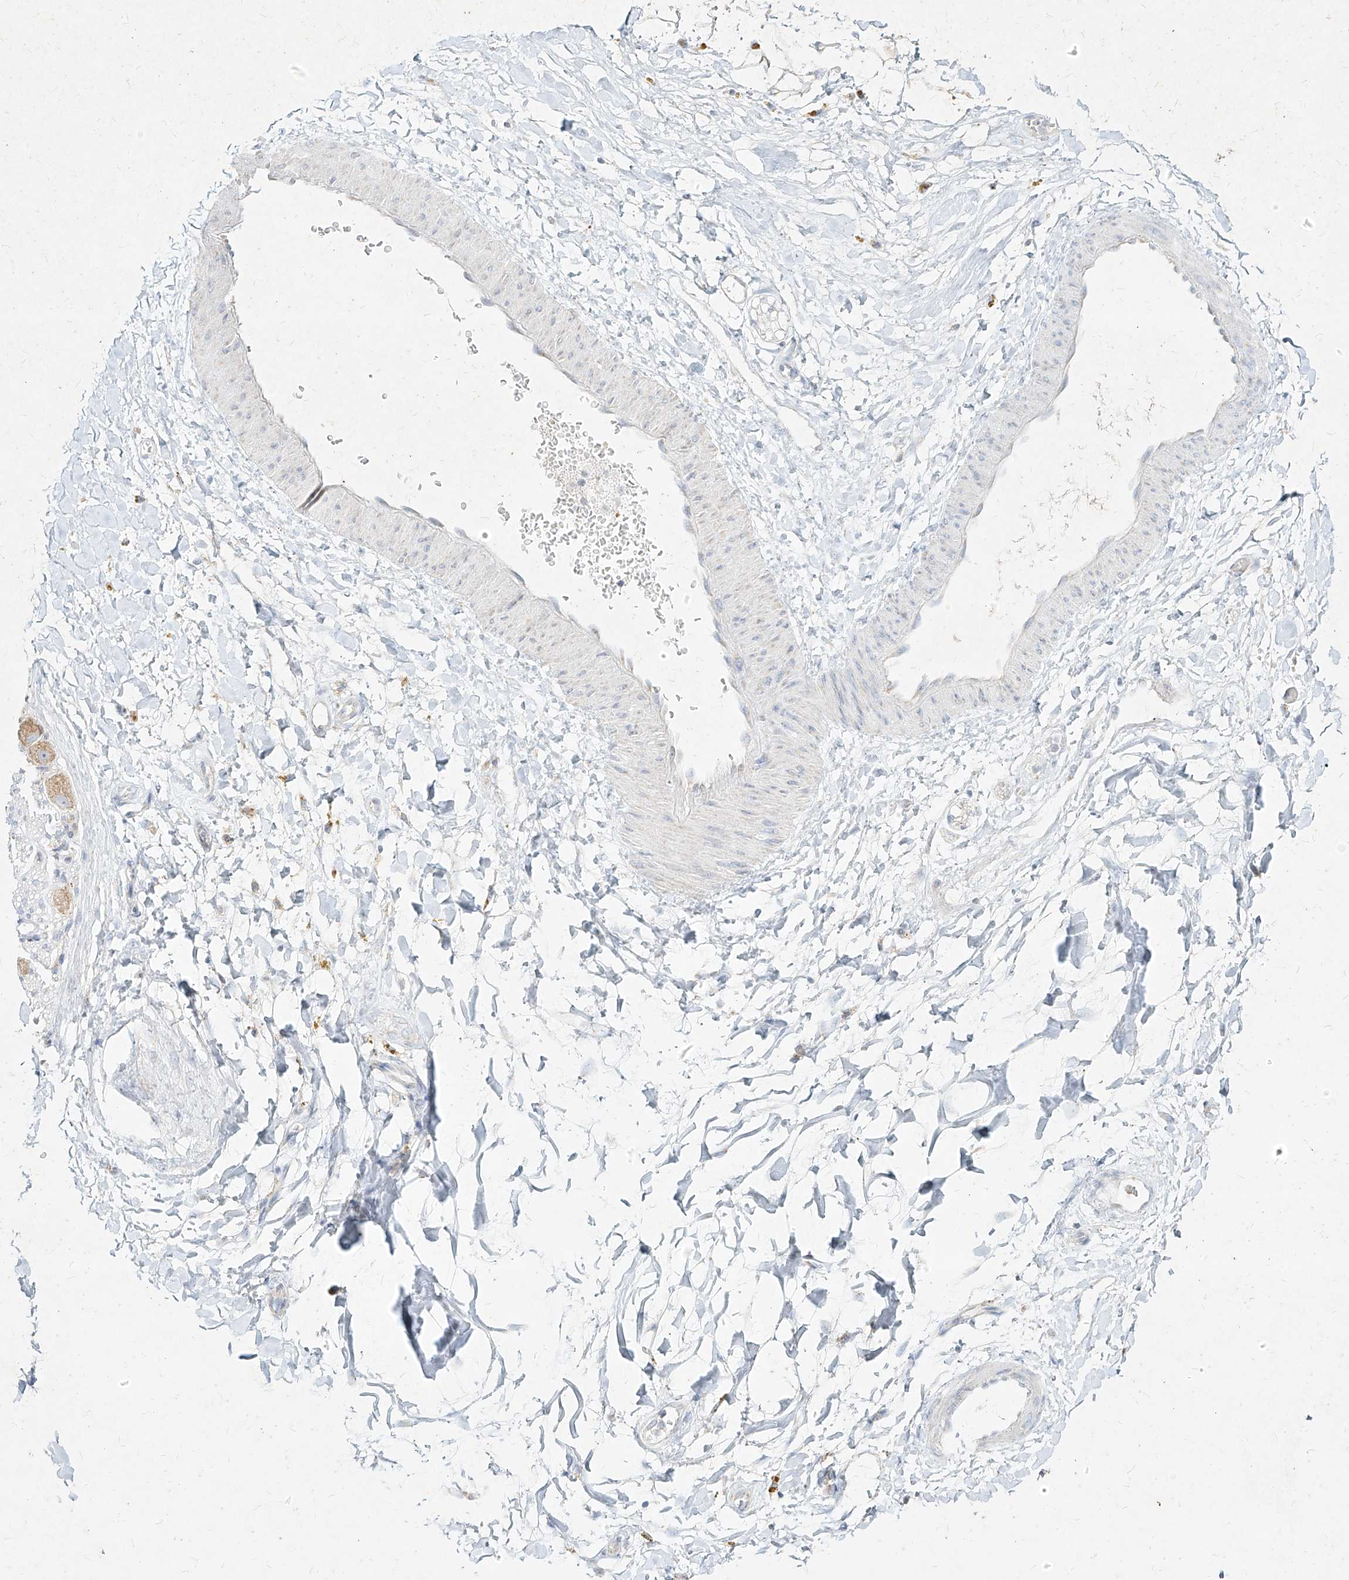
{"staining": {"intensity": "negative", "quantity": "none", "location": "none"}, "tissue": "adipose tissue", "cell_type": "Adipocytes", "image_type": "normal", "snomed": [{"axis": "morphology", "description": "Normal tissue, NOS"}, {"axis": "topography", "description": "Kidney"}, {"axis": "topography", "description": "Peripheral nerve tissue"}], "caption": "Immunohistochemistry photomicrograph of benign human adipose tissue stained for a protein (brown), which reveals no positivity in adipocytes.", "gene": "MTX2", "patient": {"sex": "male", "age": 7}}